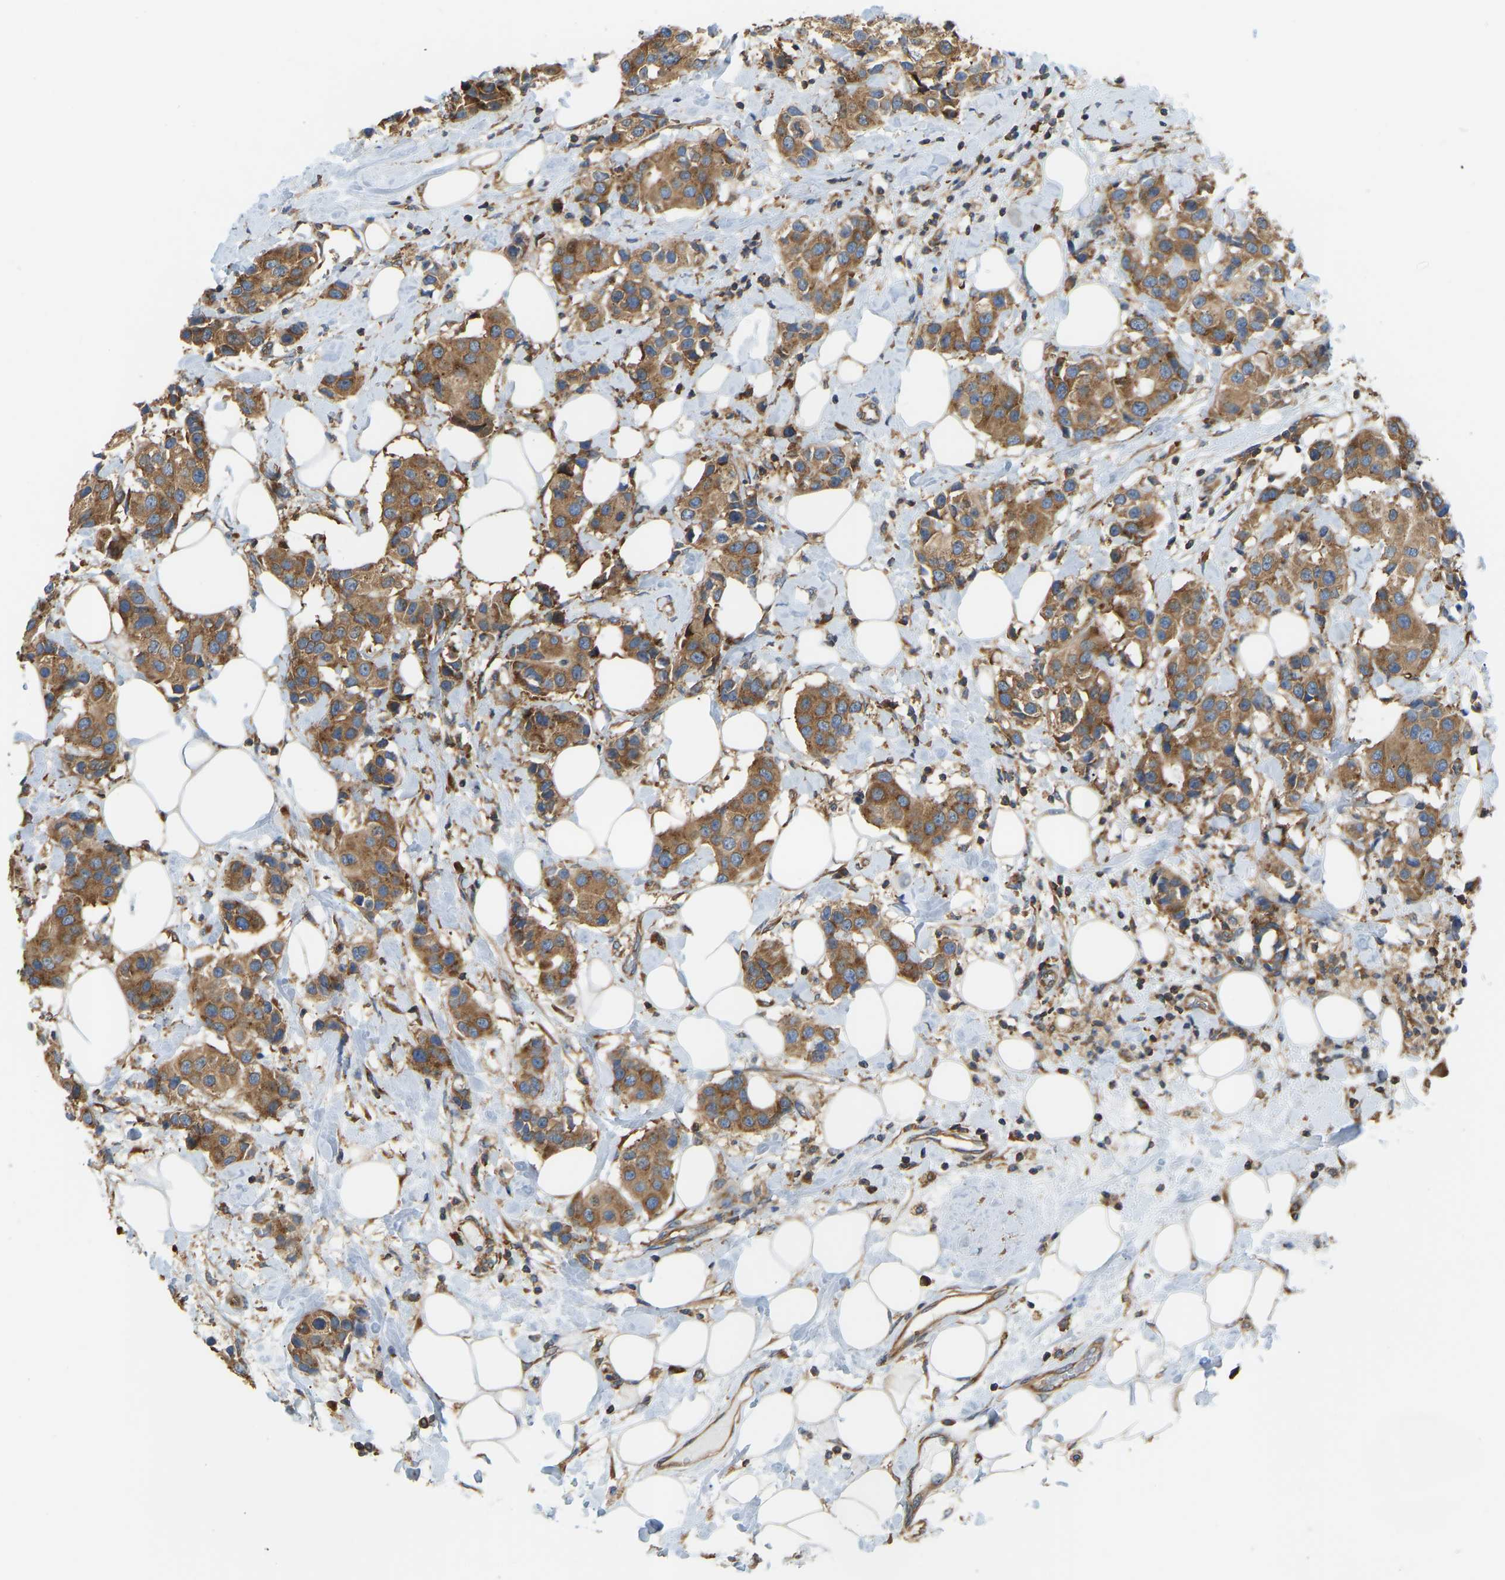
{"staining": {"intensity": "moderate", "quantity": ">75%", "location": "cytoplasmic/membranous"}, "tissue": "breast cancer", "cell_type": "Tumor cells", "image_type": "cancer", "snomed": [{"axis": "morphology", "description": "Normal tissue, NOS"}, {"axis": "morphology", "description": "Duct carcinoma"}, {"axis": "topography", "description": "Breast"}], "caption": "An image of human breast cancer (intraductal carcinoma) stained for a protein displays moderate cytoplasmic/membranous brown staining in tumor cells. (IHC, brightfield microscopy, high magnification).", "gene": "RPS6KB2", "patient": {"sex": "female", "age": 39}}